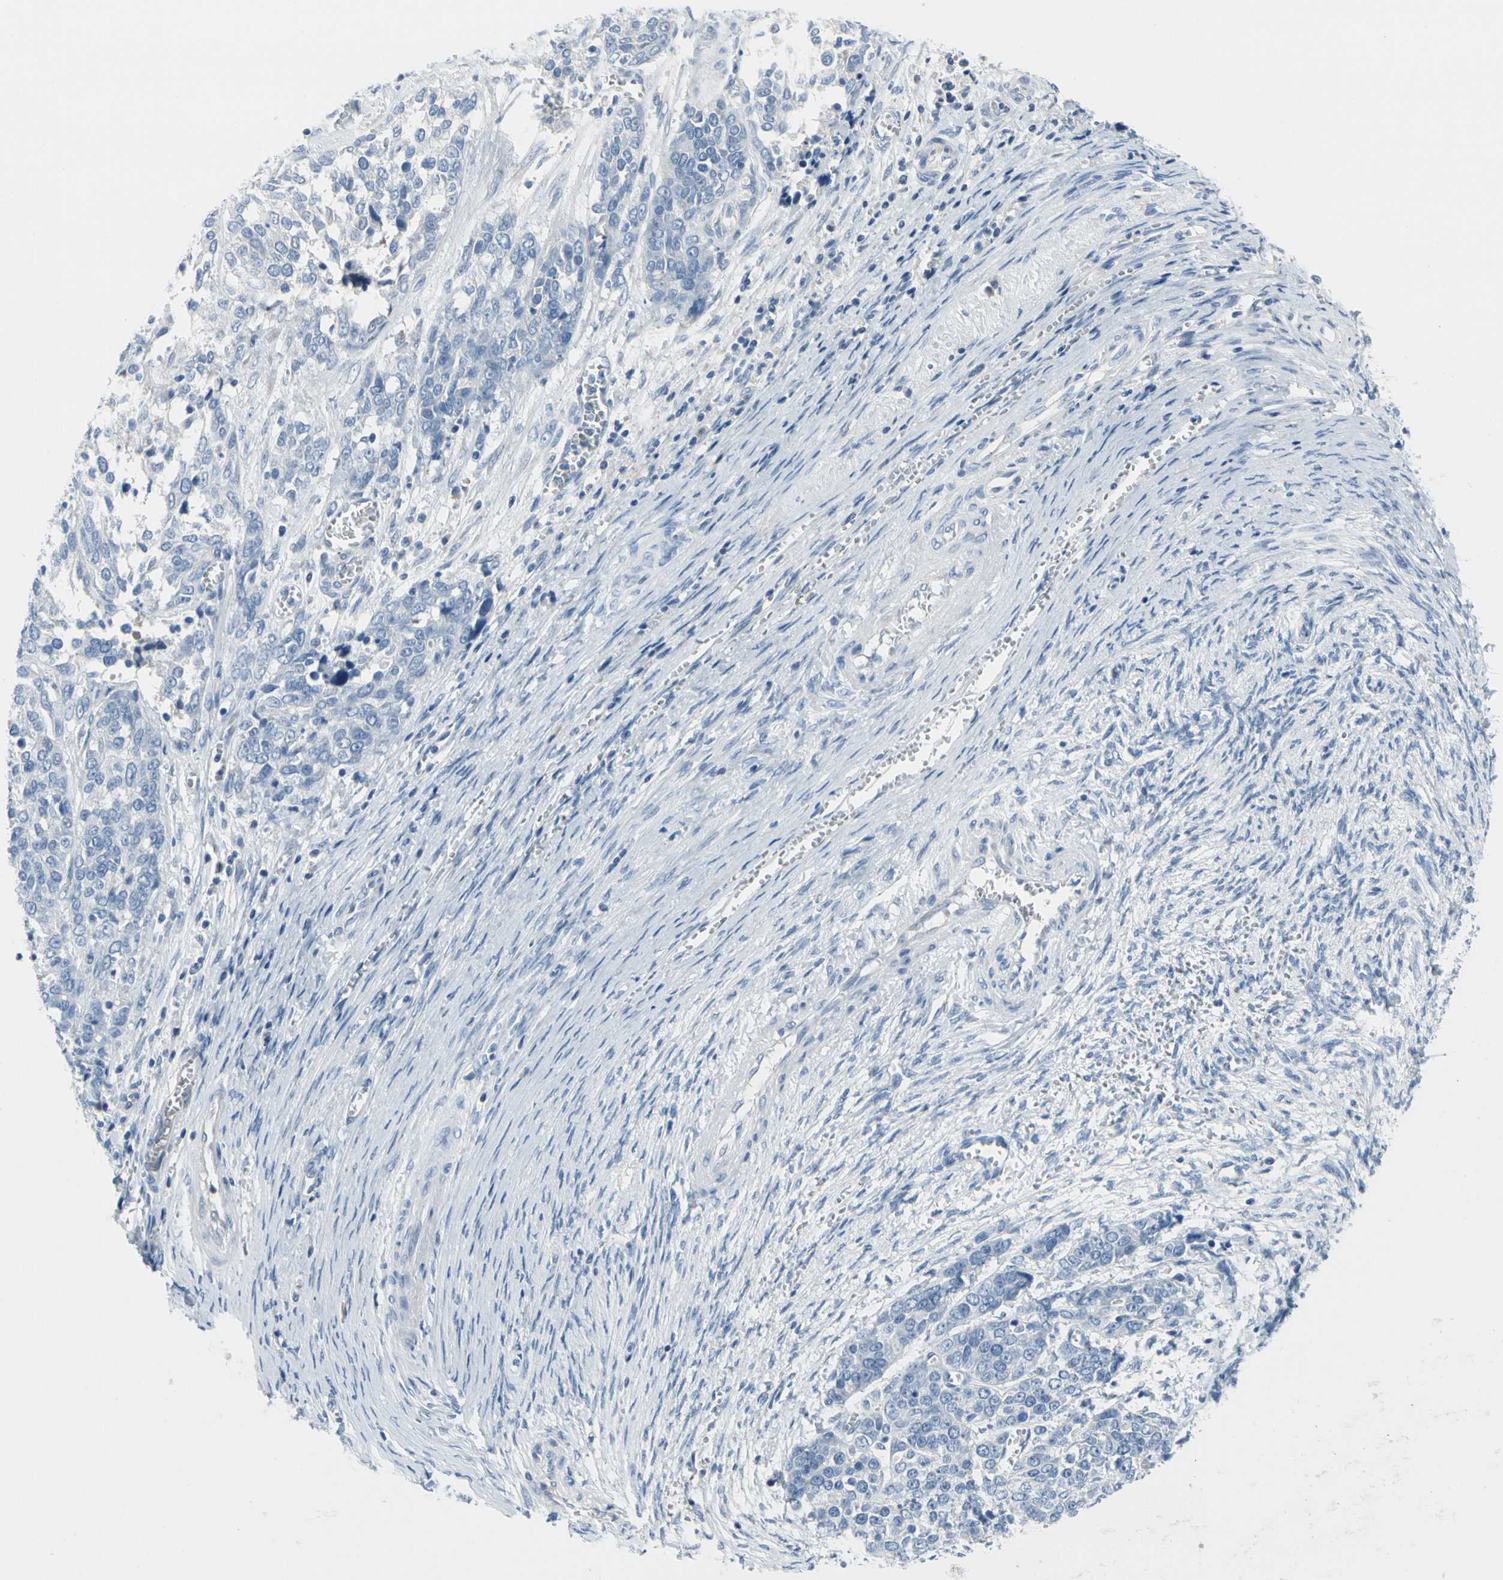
{"staining": {"intensity": "negative", "quantity": "none", "location": "none"}, "tissue": "ovarian cancer", "cell_type": "Tumor cells", "image_type": "cancer", "snomed": [{"axis": "morphology", "description": "Cystadenocarcinoma, serous, NOS"}, {"axis": "topography", "description": "Ovary"}], "caption": "Ovarian serous cystadenocarcinoma was stained to show a protein in brown. There is no significant positivity in tumor cells.", "gene": "MUC5B", "patient": {"sex": "female", "age": 44}}